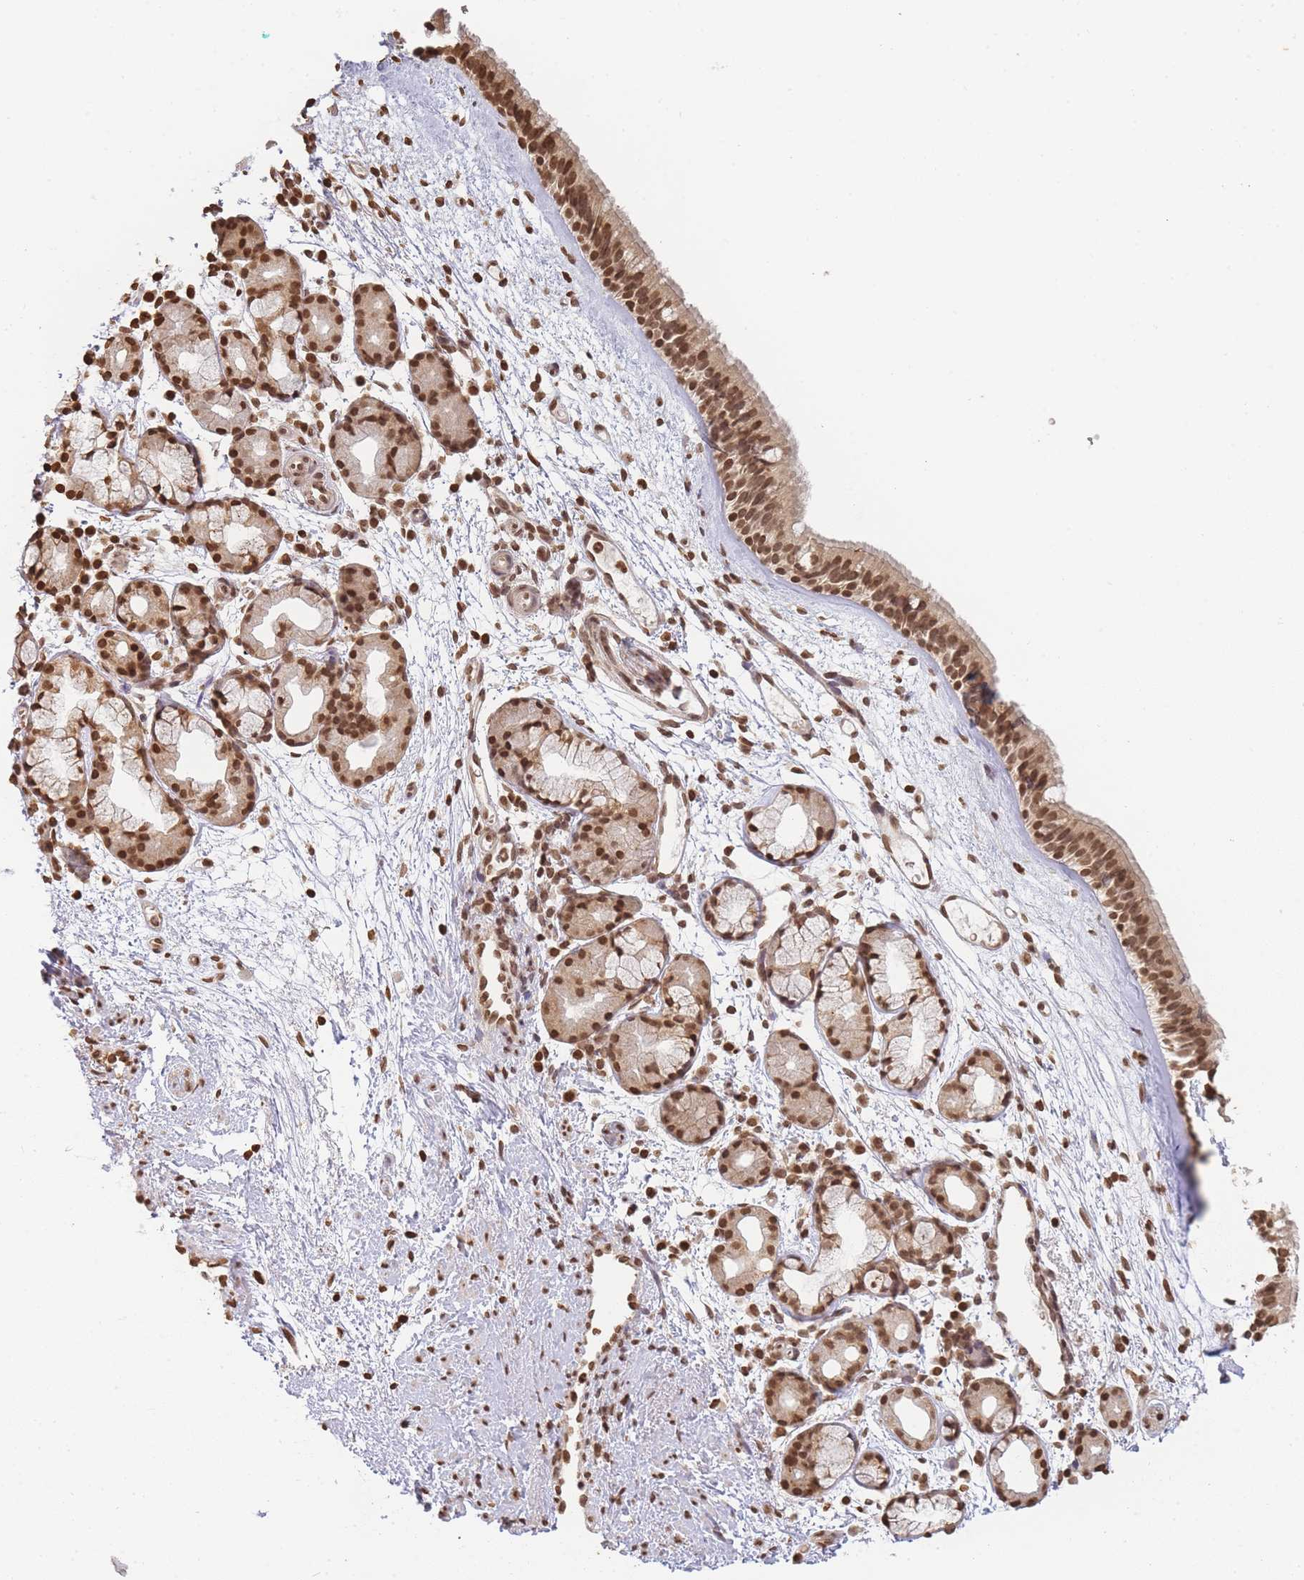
{"staining": {"intensity": "strong", "quantity": ">75%", "location": "nuclear"}, "tissue": "nasopharynx", "cell_type": "Respiratory epithelial cells", "image_type": "normal", "snomed": [{"axis": "morphology", "description": "Normal tissue, NOS"}, {"axis": "topography", "description": "Nasopharynx"}], "caption": "A high amount of strong nuclear staining is seen in approximately >75% of respiratory epithelial cells in unremarkable nasopharynx.", "gene": "WWTR1", "patient": {"sex": "female", "age": 81}}